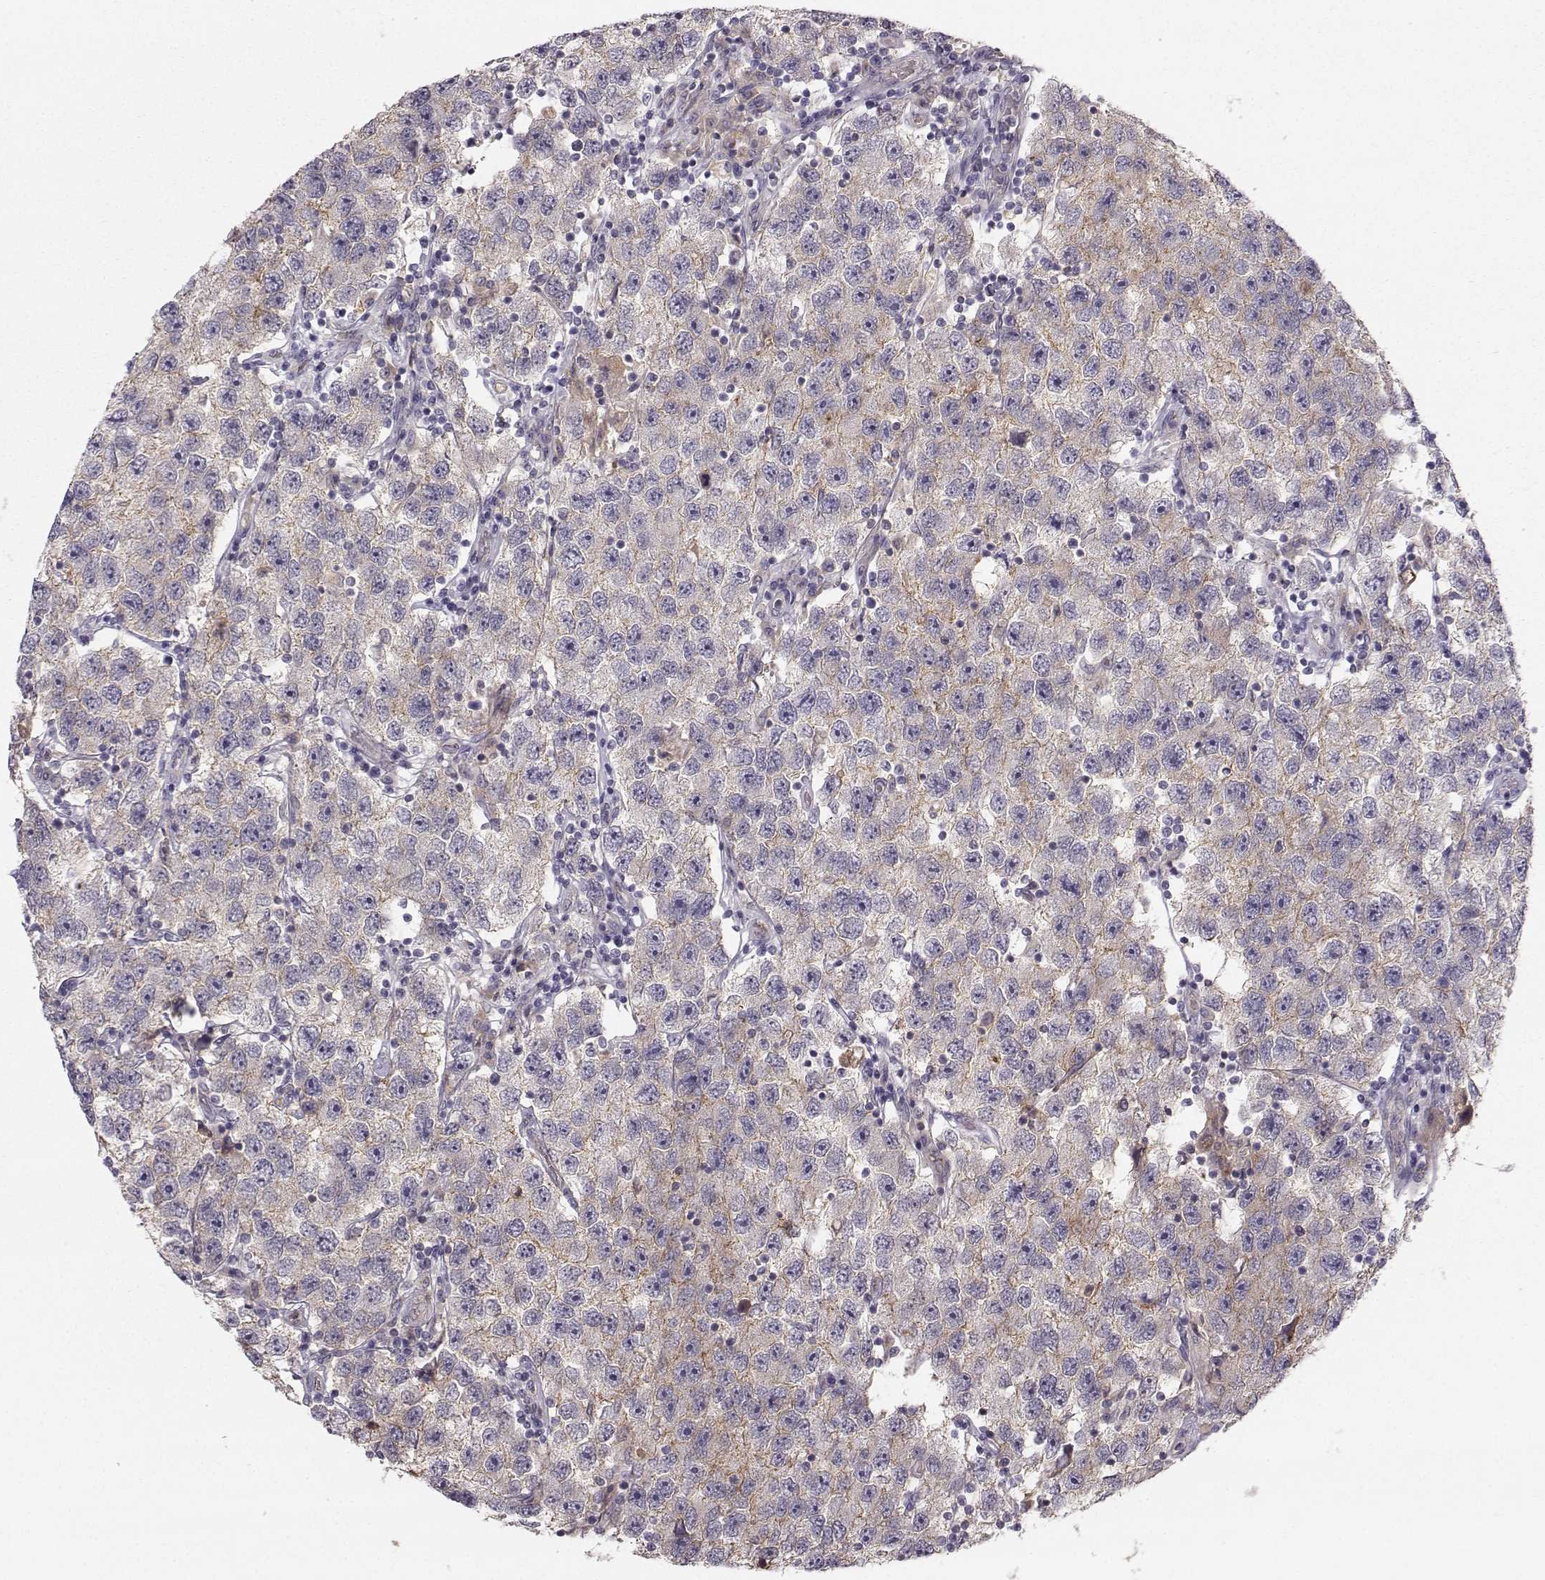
{"staining": {"intensity": "weak", "quantity": "<25%", "location": "cytoplasmic/membranous"}, "tissue": "testis cancer", "cell_type": "Tumor cells", "image_type": "cancer", "snomed": [{"axis": "morphology", "description": "Seminoma, NOS"}, {"axis": "topography", "description": "Testis"}], "caption": "A micrograph of human testis cancer (seminoma) is negative for staining in tumor cells.", "gene": "OPRD1", "patient": {"sex": "male", "age": 26}}